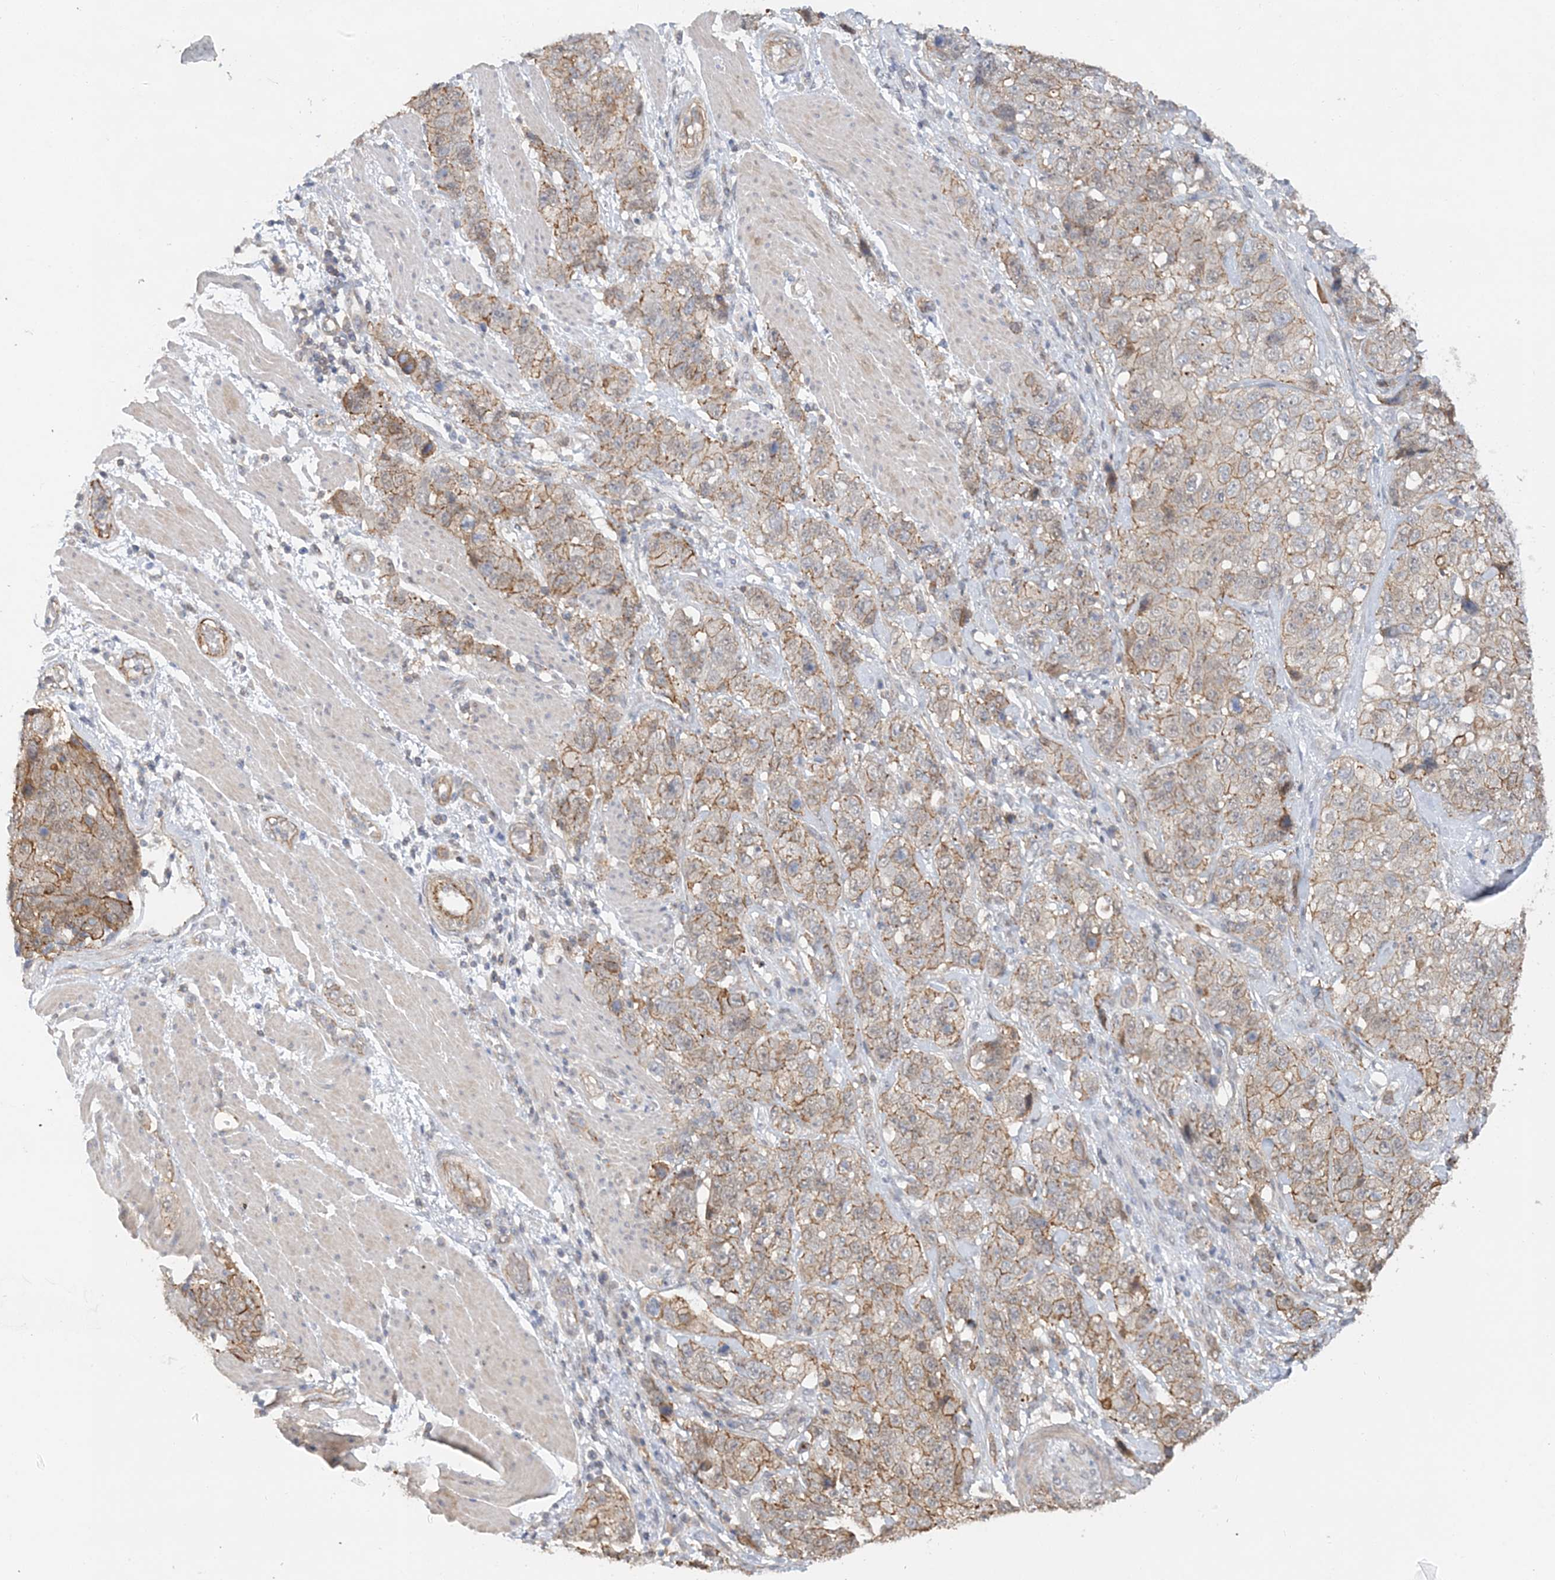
{"staining": {"intensity": "moderate", "quantity": "25%-75%", "location": "cytoplasmic/membranous"}, "tissue": "stomach cancer", "cell_type": "Tumor cells", "image_type": "cancer", "snomed": [{"axis": "morphology", "description": "Adenocarcinoma, NOS"}, {"axis": "topography", "description": "Stomach"}], "caption": "High-power microscopy captured an immunohistochemistry photomicrograph of stomach cancer, revealing moderate cytoplasmic/membranous staining in about 25%-75% of tumor cells. Immunohistochemistry (ihc) stains the protein in brown and the nuclei are stained blue.", "gene": "MAT2B", "patient": {"sex": "male", "age": 48}}